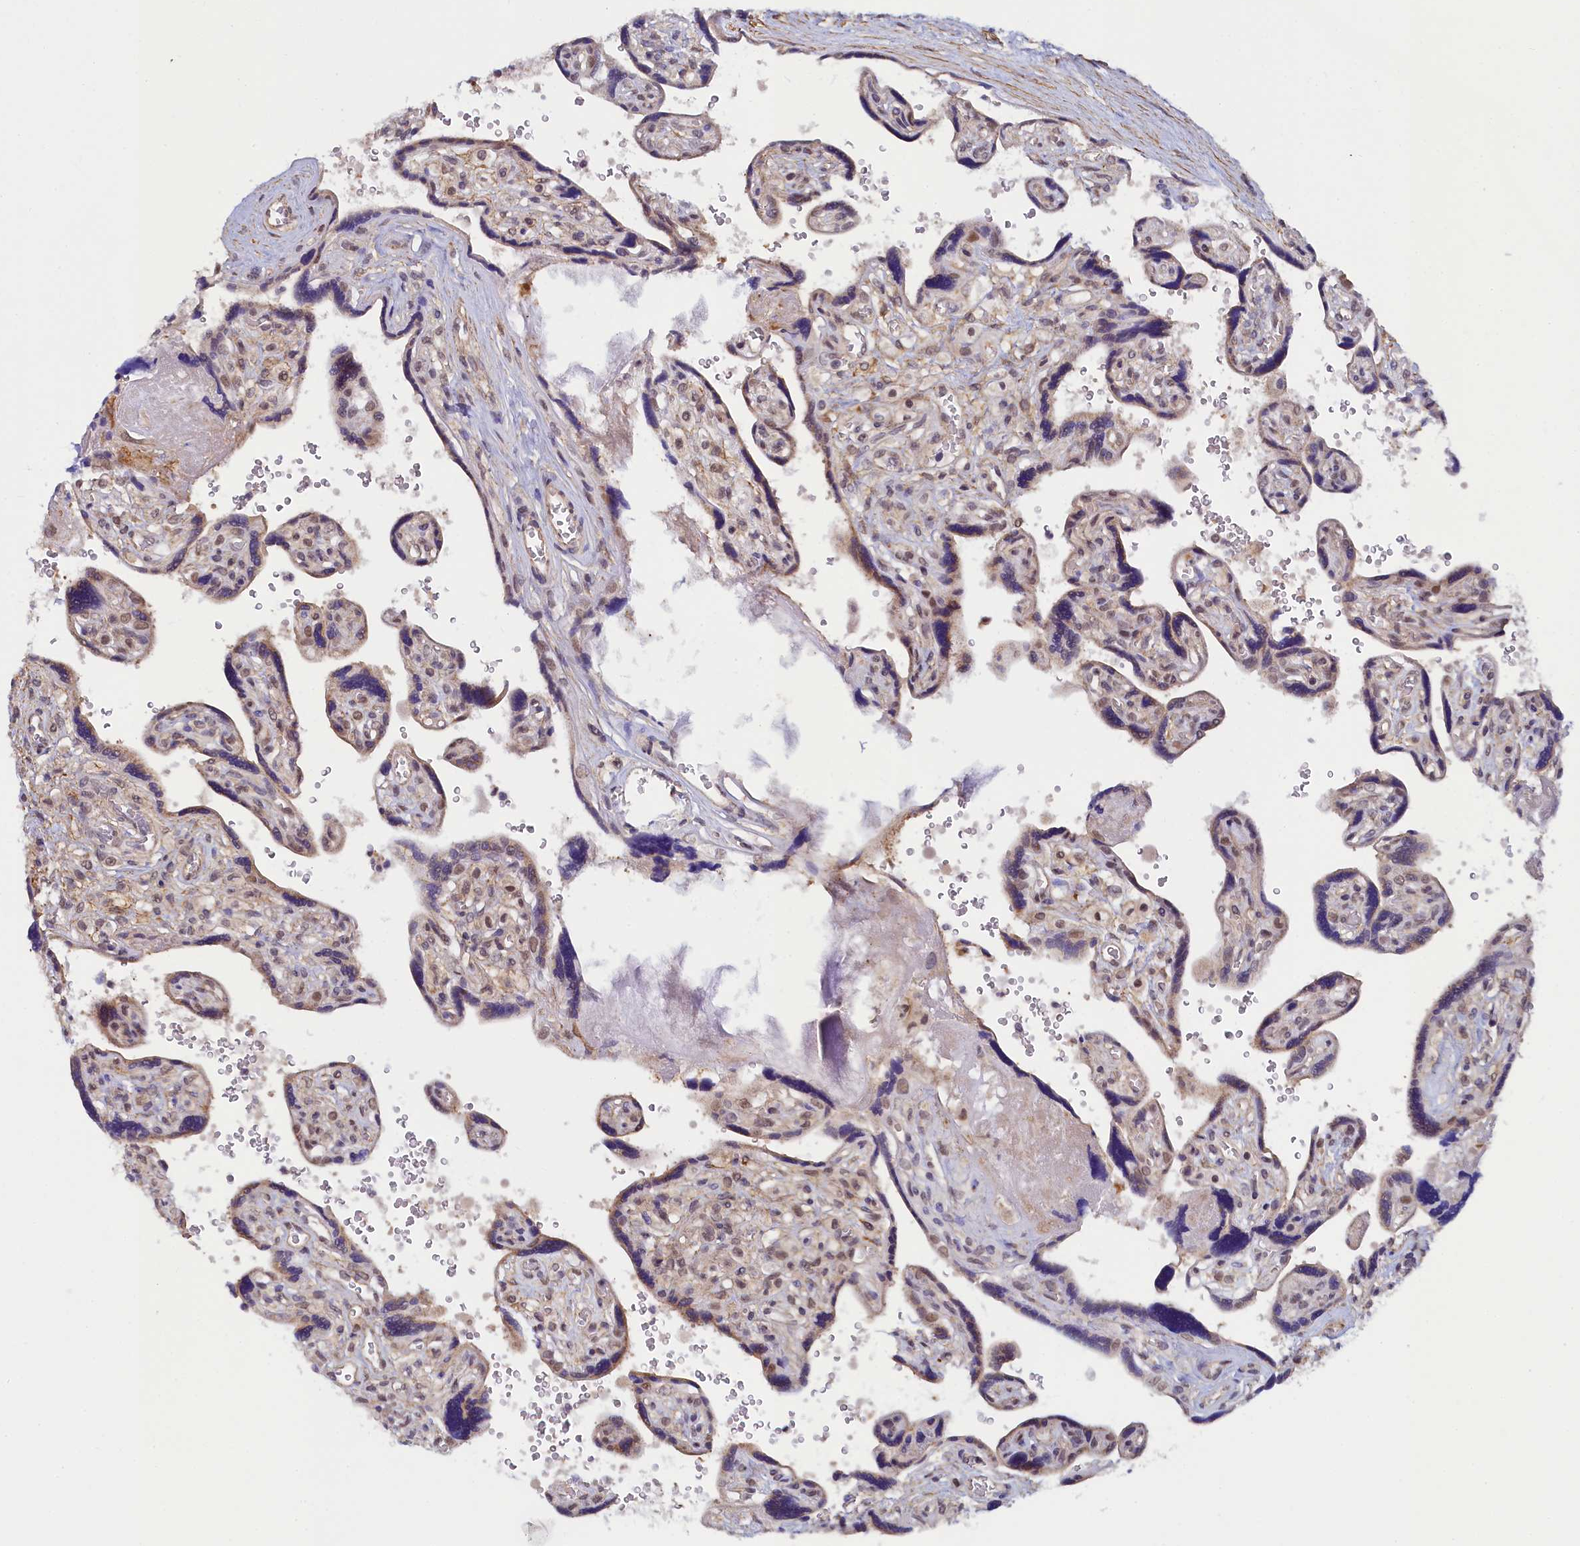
{"staining": {"intensity": "moderate", "quantity": "<25%", "location": "nuclear"}, "tissue": "placenta", "cell_type": "Trophoblastic cells", "image_type": "normal", "snomed": [{"axis": "morphology", "description": "Normal tissue, NOS"}, {"axis": "topography", "description": "Placenta"}], "caption": "Moderate nuclear positivity for a protein is appreciated in about <25% of trophoblastic cells of normal placenta using immunohistochemistry (IHC).", "gene": "INTS14", "patient": {"sex": "female", "age": 39}}